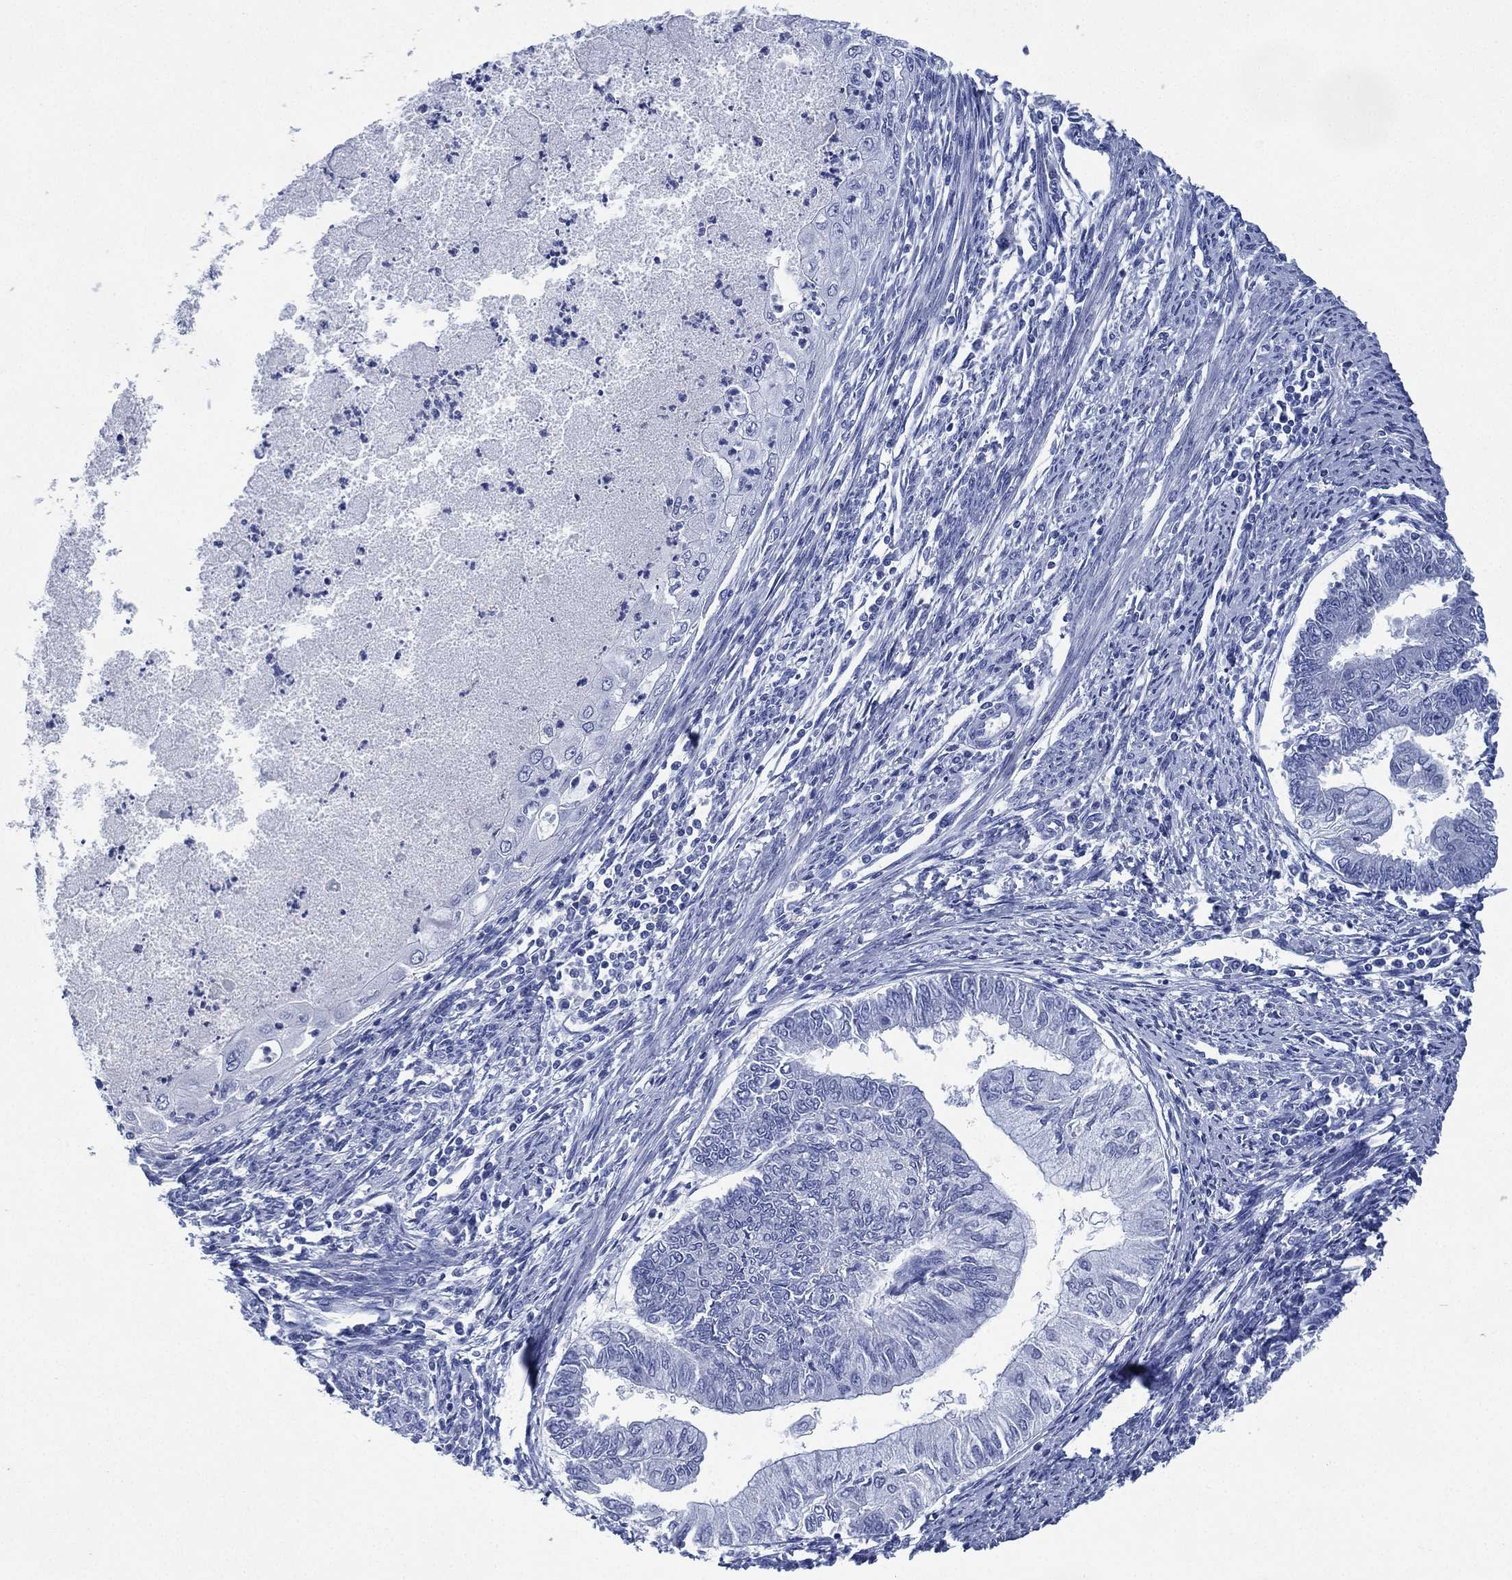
{"staining": {"intensity": "negative", "quantity": "none", "location": "none"}, "tissue": "endometrial cancer", "cell_type": "Tumor cells", "image_type": "cancer", "snomed": [{"axis": "morphology", "description": "Adenocarcinoma, NOS"}, {"axis": "topography", "description": "Endometrium"}], "caption": "A micrograph of human adenocarcinoma (endometrial) is negative for staining in tumor cells.", "gene": "SIGLECL1", "patient": {"sex": "female", "age": 59}}